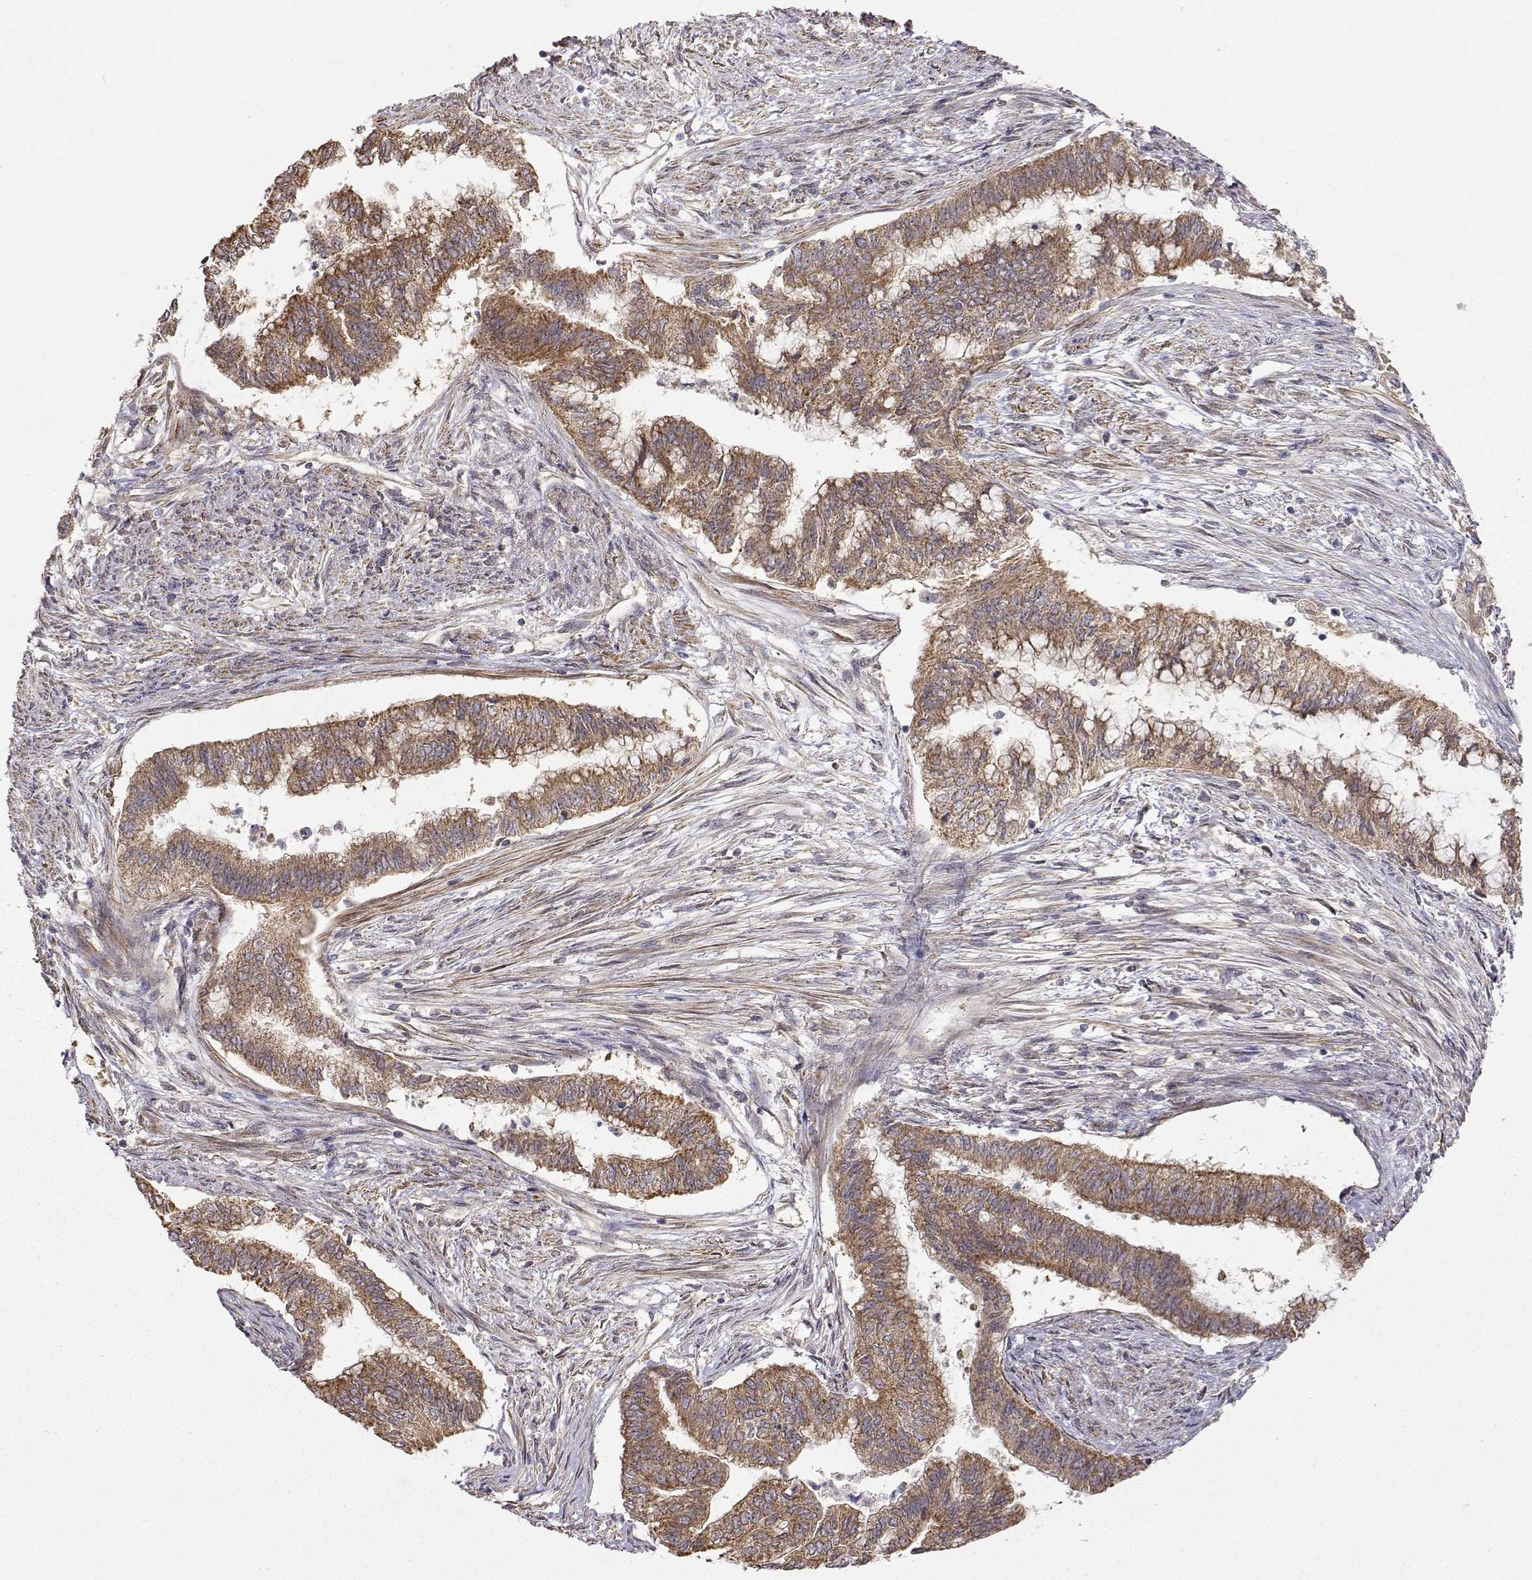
{"staining": {"intensity": "moderate", "quantity": ">75%", "location": "cytoplasmic/membranous"}, "tissue": "endometrial cancer", "cell_type": "Tumor cells", "image_type": "cancer", "snomed": [{"axis": "morphology", "description": "Adenocarcinoma, NOS"}, {"axis": "topography", "description": "Endometrium"}], "caption": "Adenocarcinoma (endometrial) stained with a protein marker shows moderate staining in tumor cells.", "gene": "PAIP1", "patient": {"sex": "female", "age": 65}}